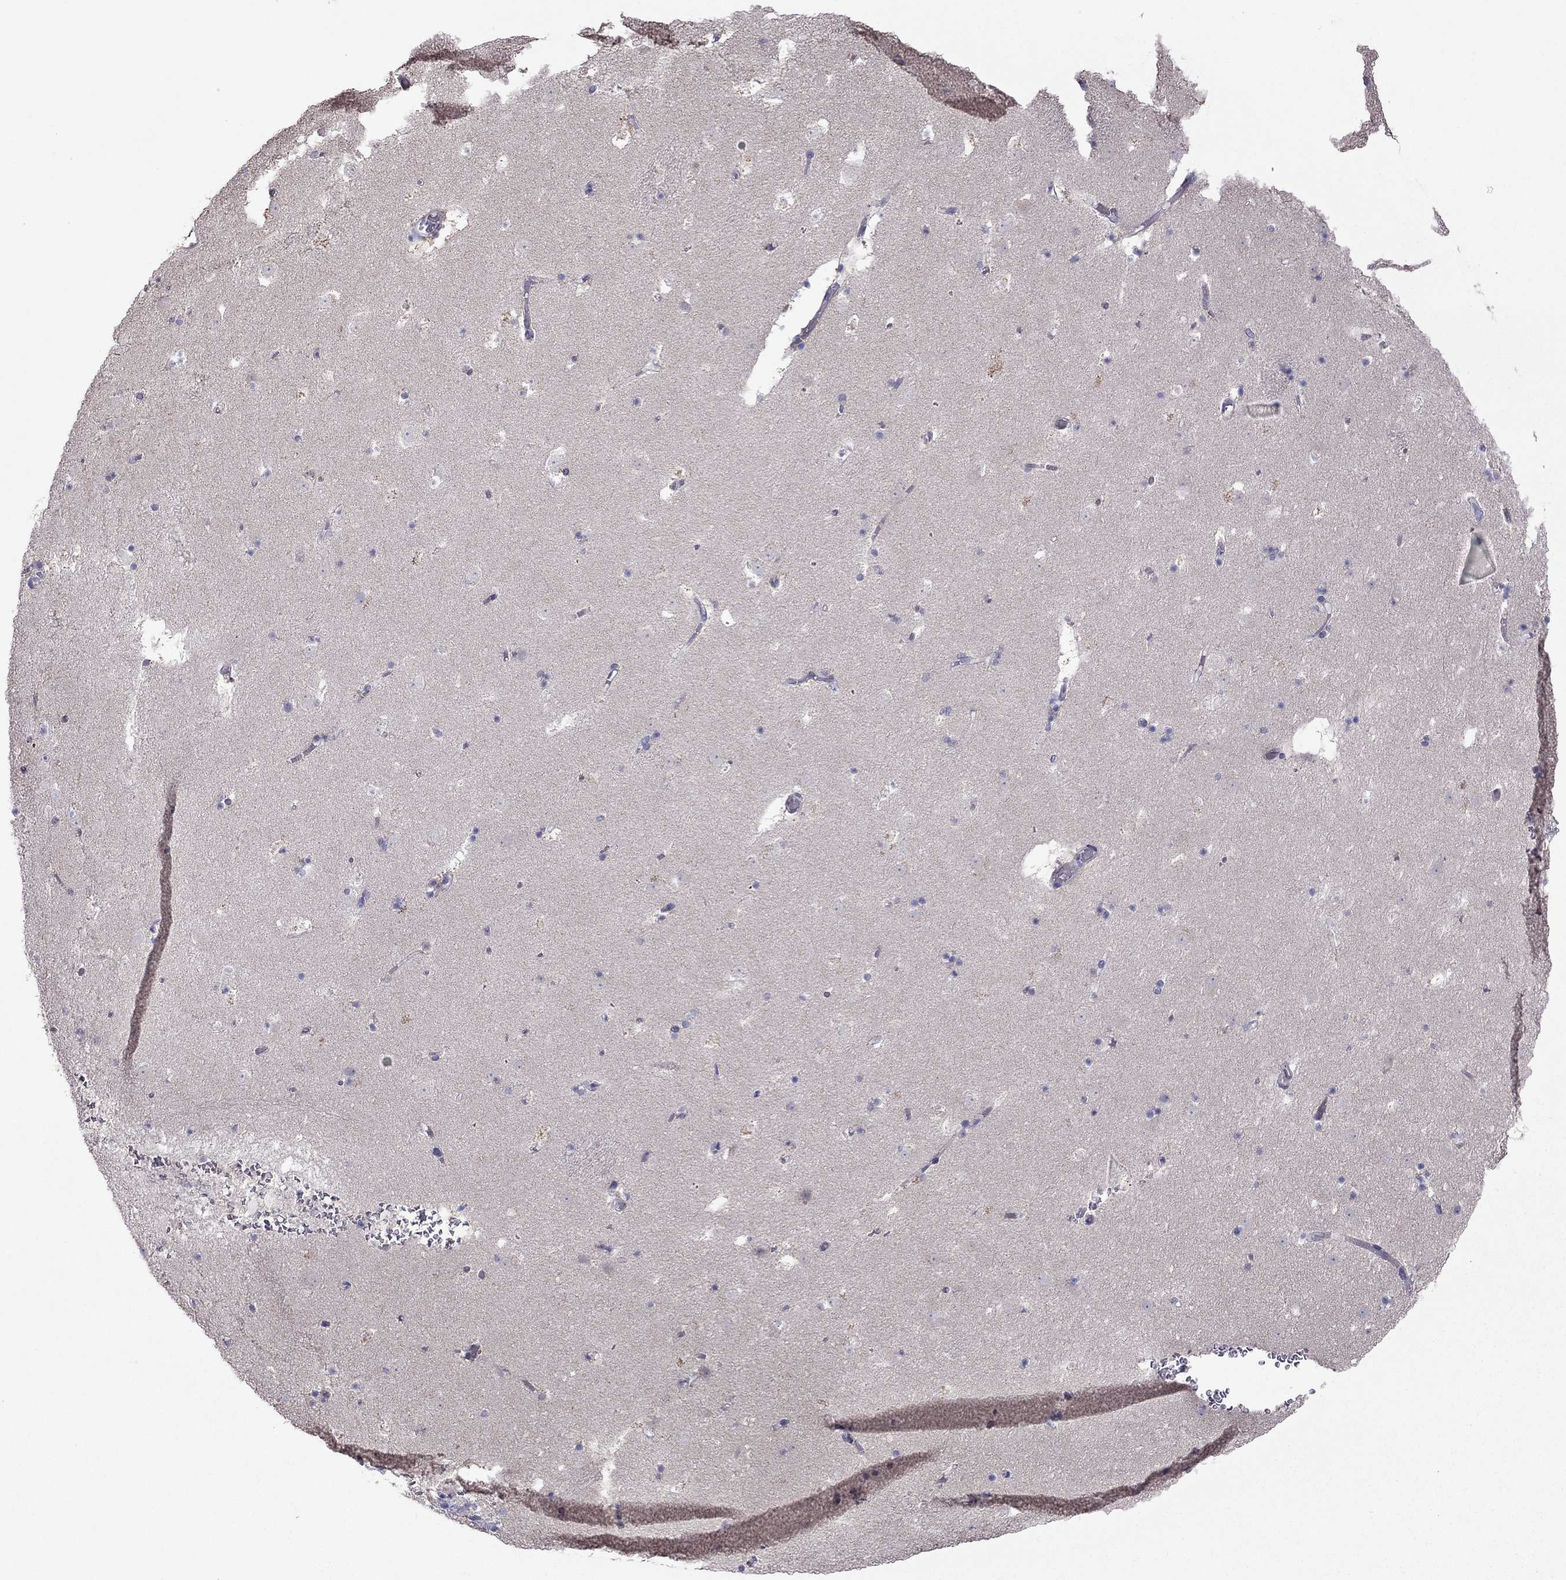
{"staining": {"intensity": "negative", "quantity": "none", "location": "none"}, "tissue": "caudate", "cell_type": "Glial cells", "image_type": "normal", "snomed": [{"axis": "morphology", "description": "Normal tissue, NOS"}, {"axis": "topography", "description": "Lateral ventricle wall"}], "caption": "Immunohistochemistry (IHC) histopathology image of normal human caudate stained for a protein (brown), which exhibits no expression in glial cells. Nuclei are stained in blue.", "gene": "LRRC39", "patient": {"sex": "female", "age": 42}}